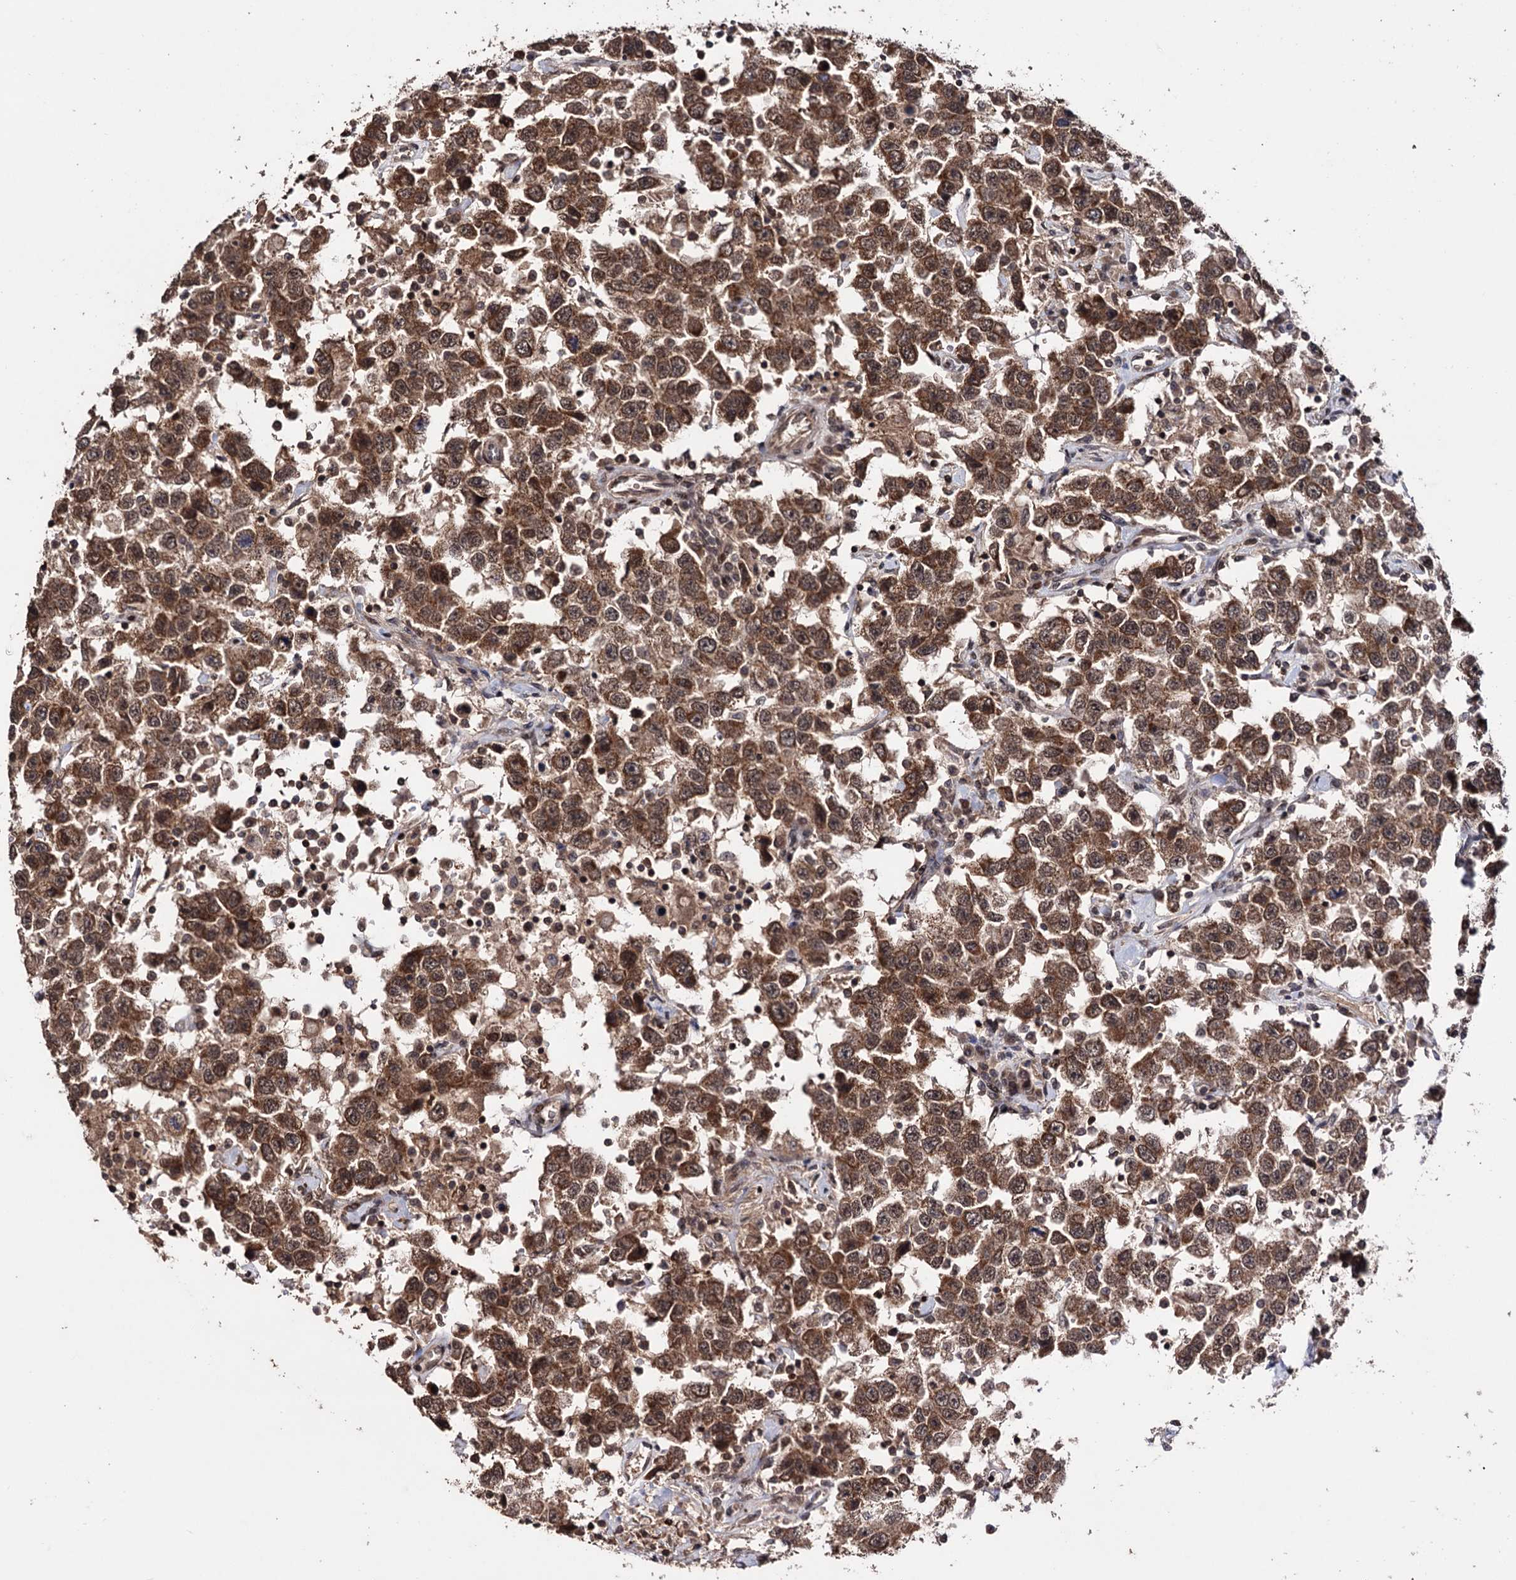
{"staining": {"intensity": "moderate", "quantity": ">75%", "location": "cytoplasmic/membranous"}, "tissue": "testis cancer", "cell_type": "Tumor cells", "image_type": "cancer", "snomed": [{"axis": "morphology", "description": "Seminoma, NOS"}, {"axis": "topography", "description": "Testis"}], "caption": "IHC staining of testis cancer (seminoma), which shows medium levels of moderate cytoplasmic/membranous positivity in approximately >75% of tumor cells indicating moderate cytoplasmic/membranous protein positivity. The staining was performed using DAB (3,3'-diaminobenzidine) (brown) for protein detection and nuclei were counterstained in hematoxylin (blue).", "gene": "KLF5", "patient": {"sex": "male", "age": 41}}